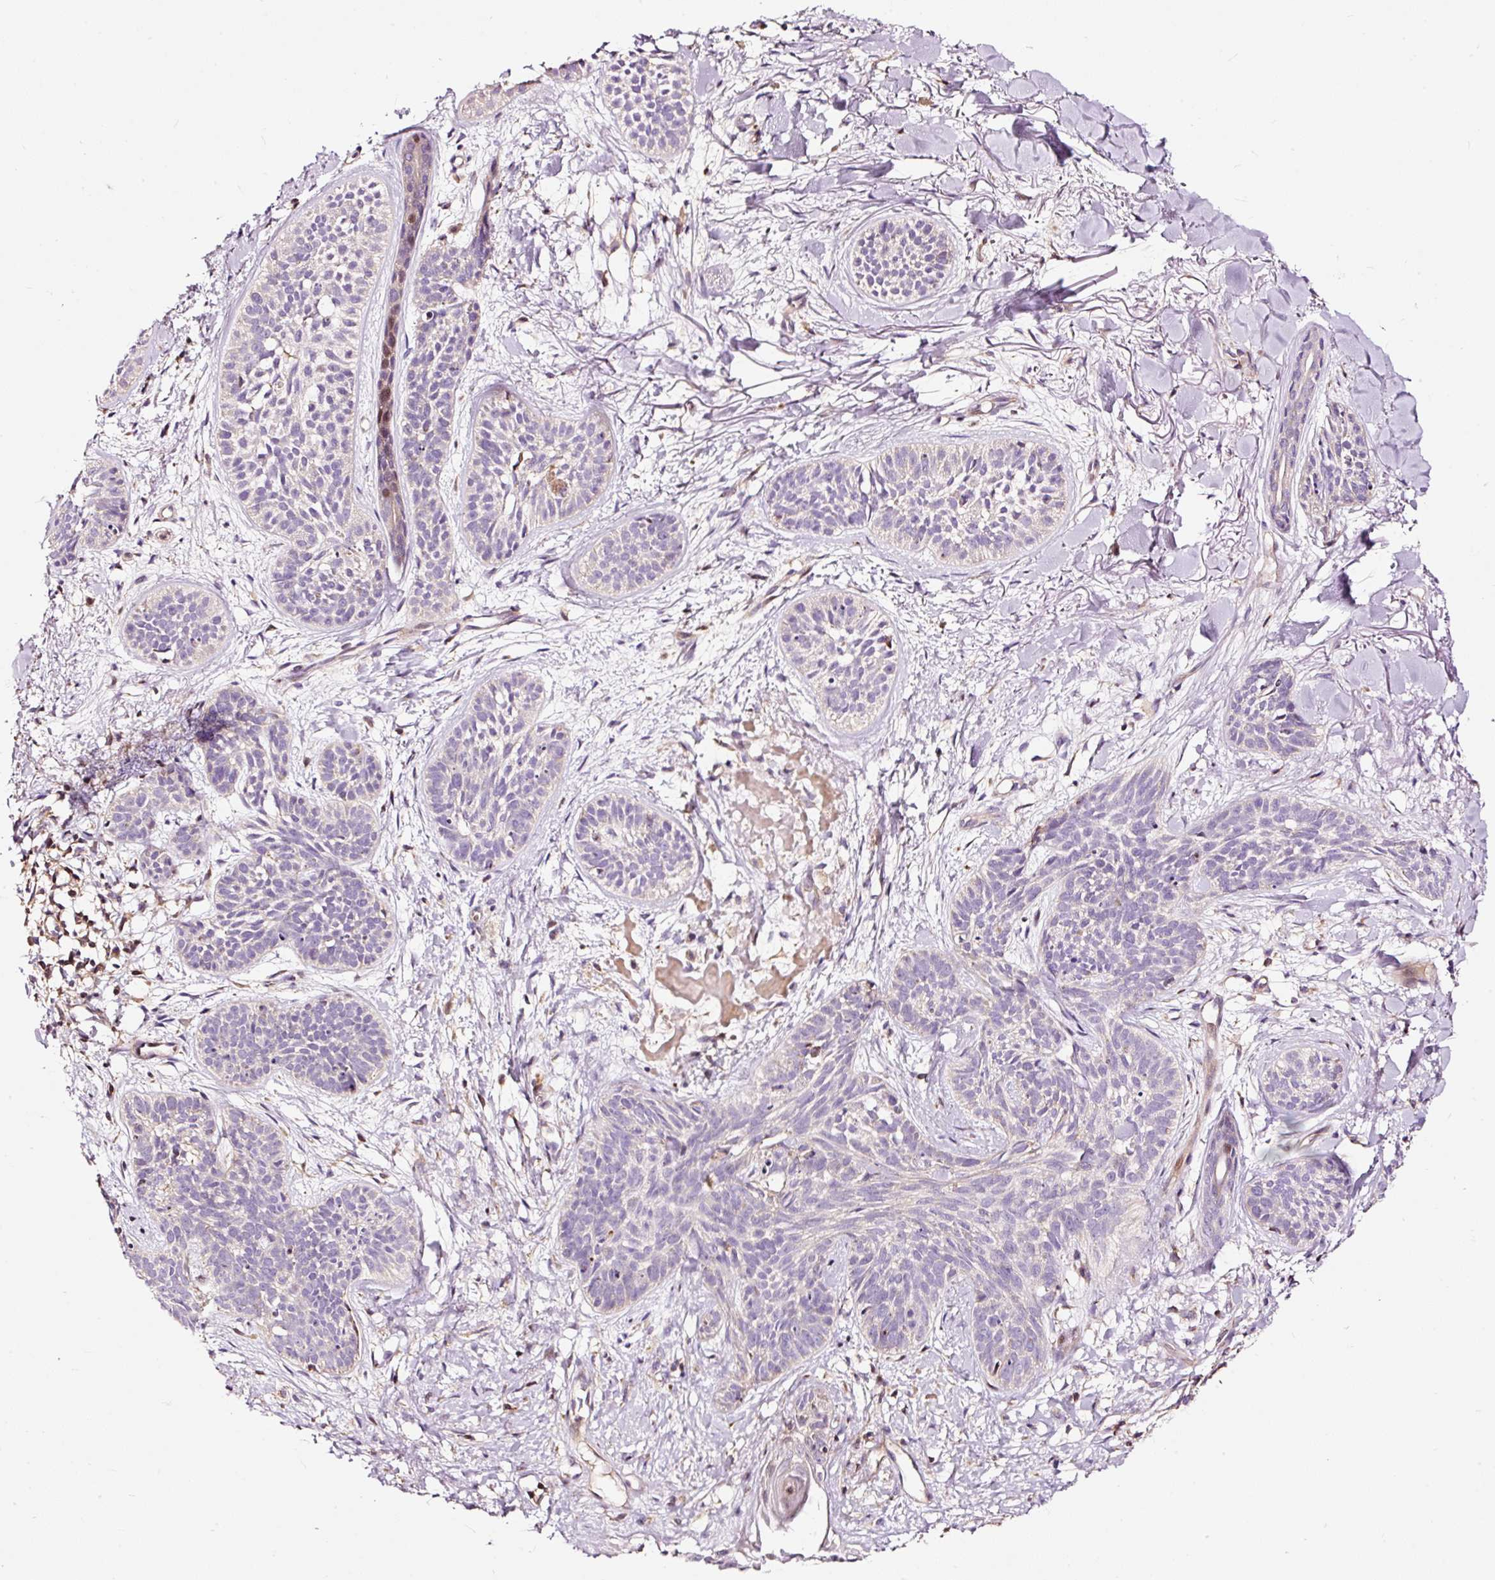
{"staining": {"intensity": "negative", "quantity": "none", "location": "none"}, "tissue": "skin cancer", "cell_type": "Tumor cells", "image_type": "cancer", "snomed": [{"axis": "morphology", "description": "Basal cell carcinoma"}, {"axis": "topography", "description": "Skin"}], "caption": "Human skin basal cell carcinoma stained for a protein using immunohistochemistry reveals no staining in tumor cells.", "gene": "BOLA3", "patient": {"sex": "male", "age": 52}}